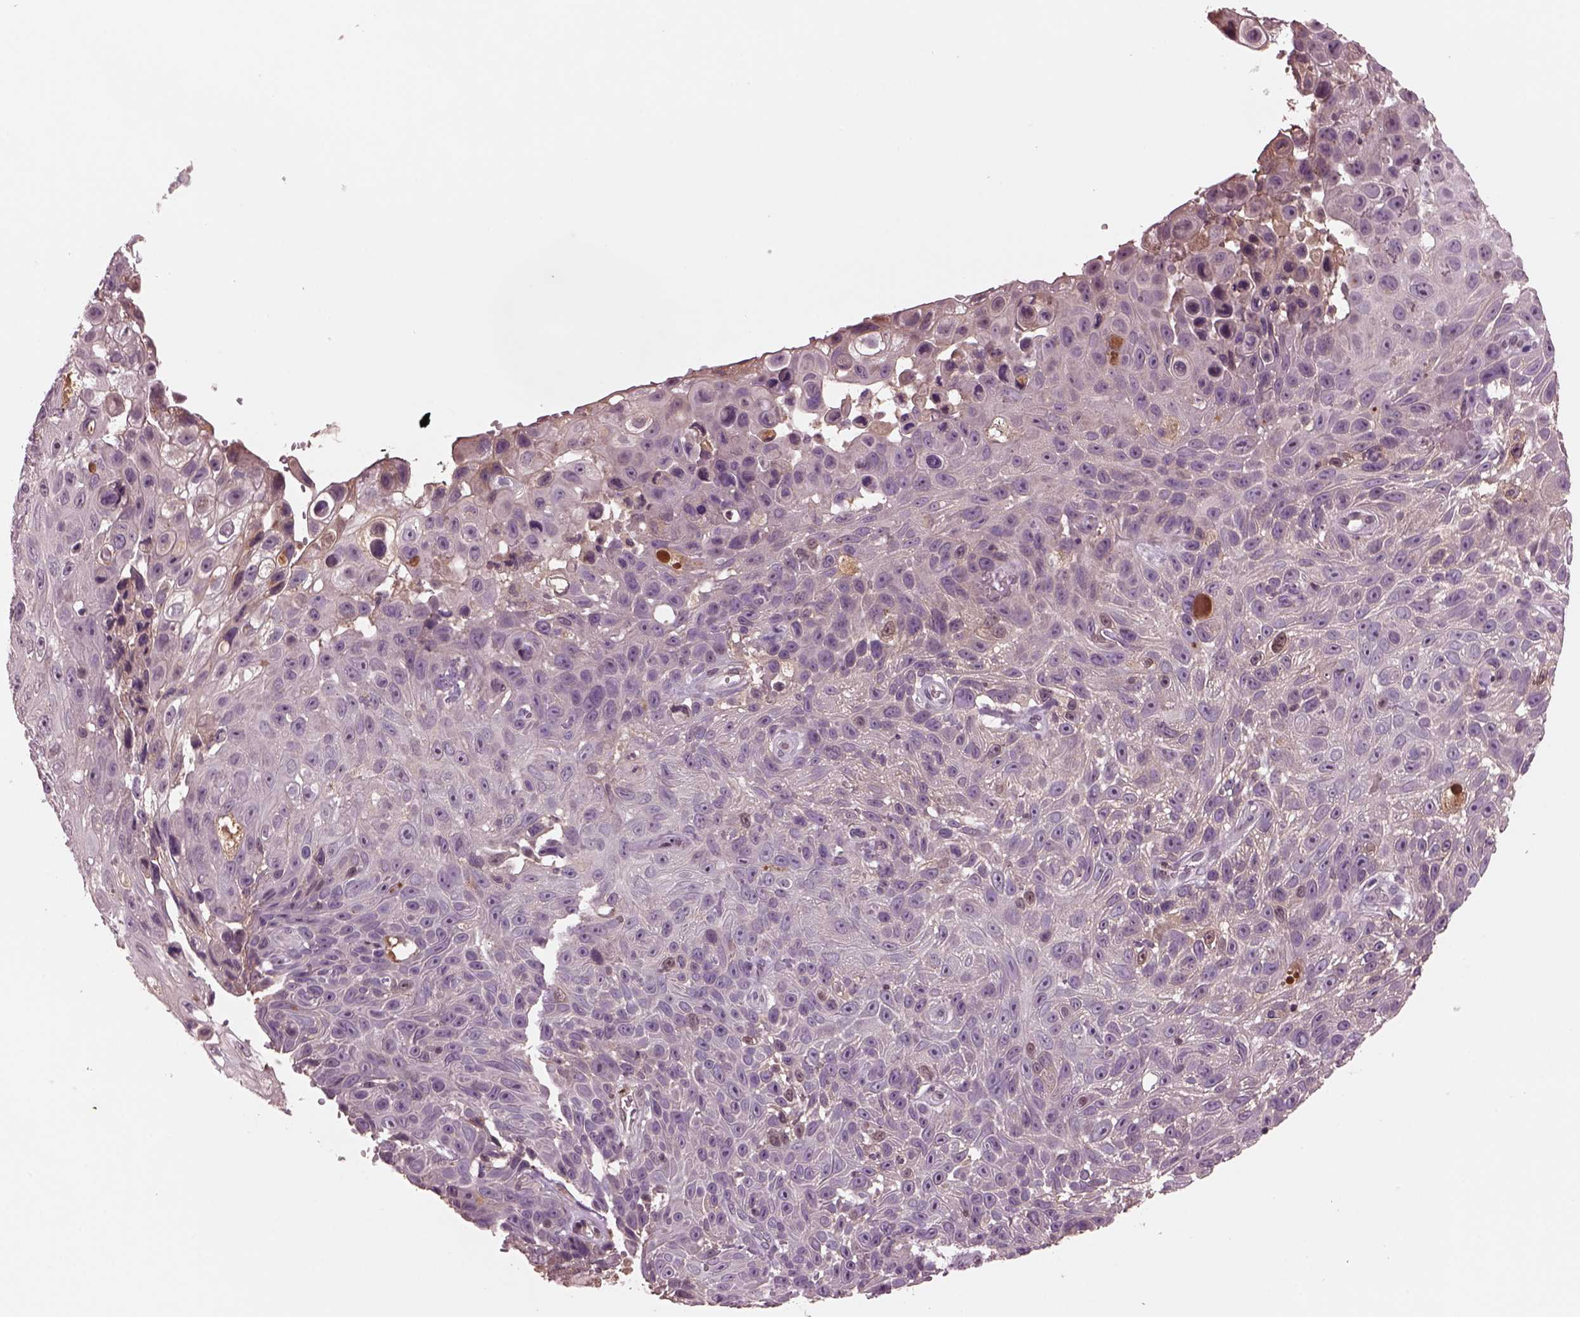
{"staining": {"intensity": "negative", "quantity": "none", "location": "none"}, "tissue": "skin cancer", "cell_type": "Tumor cells", "image_type": "cancer", "snomed": [{"axis": "morphology", "description": "Squamous cell carcinoma, NOS"}, {"axis": "topography", "description": "Skin"}], "caption": "Micrograph shows no protein positivity in tumor cells of skin cancer tissue. Nuclei are stained in blue.", "gene": "PTX4", "patient": {"sex": "male", "age": 82}}